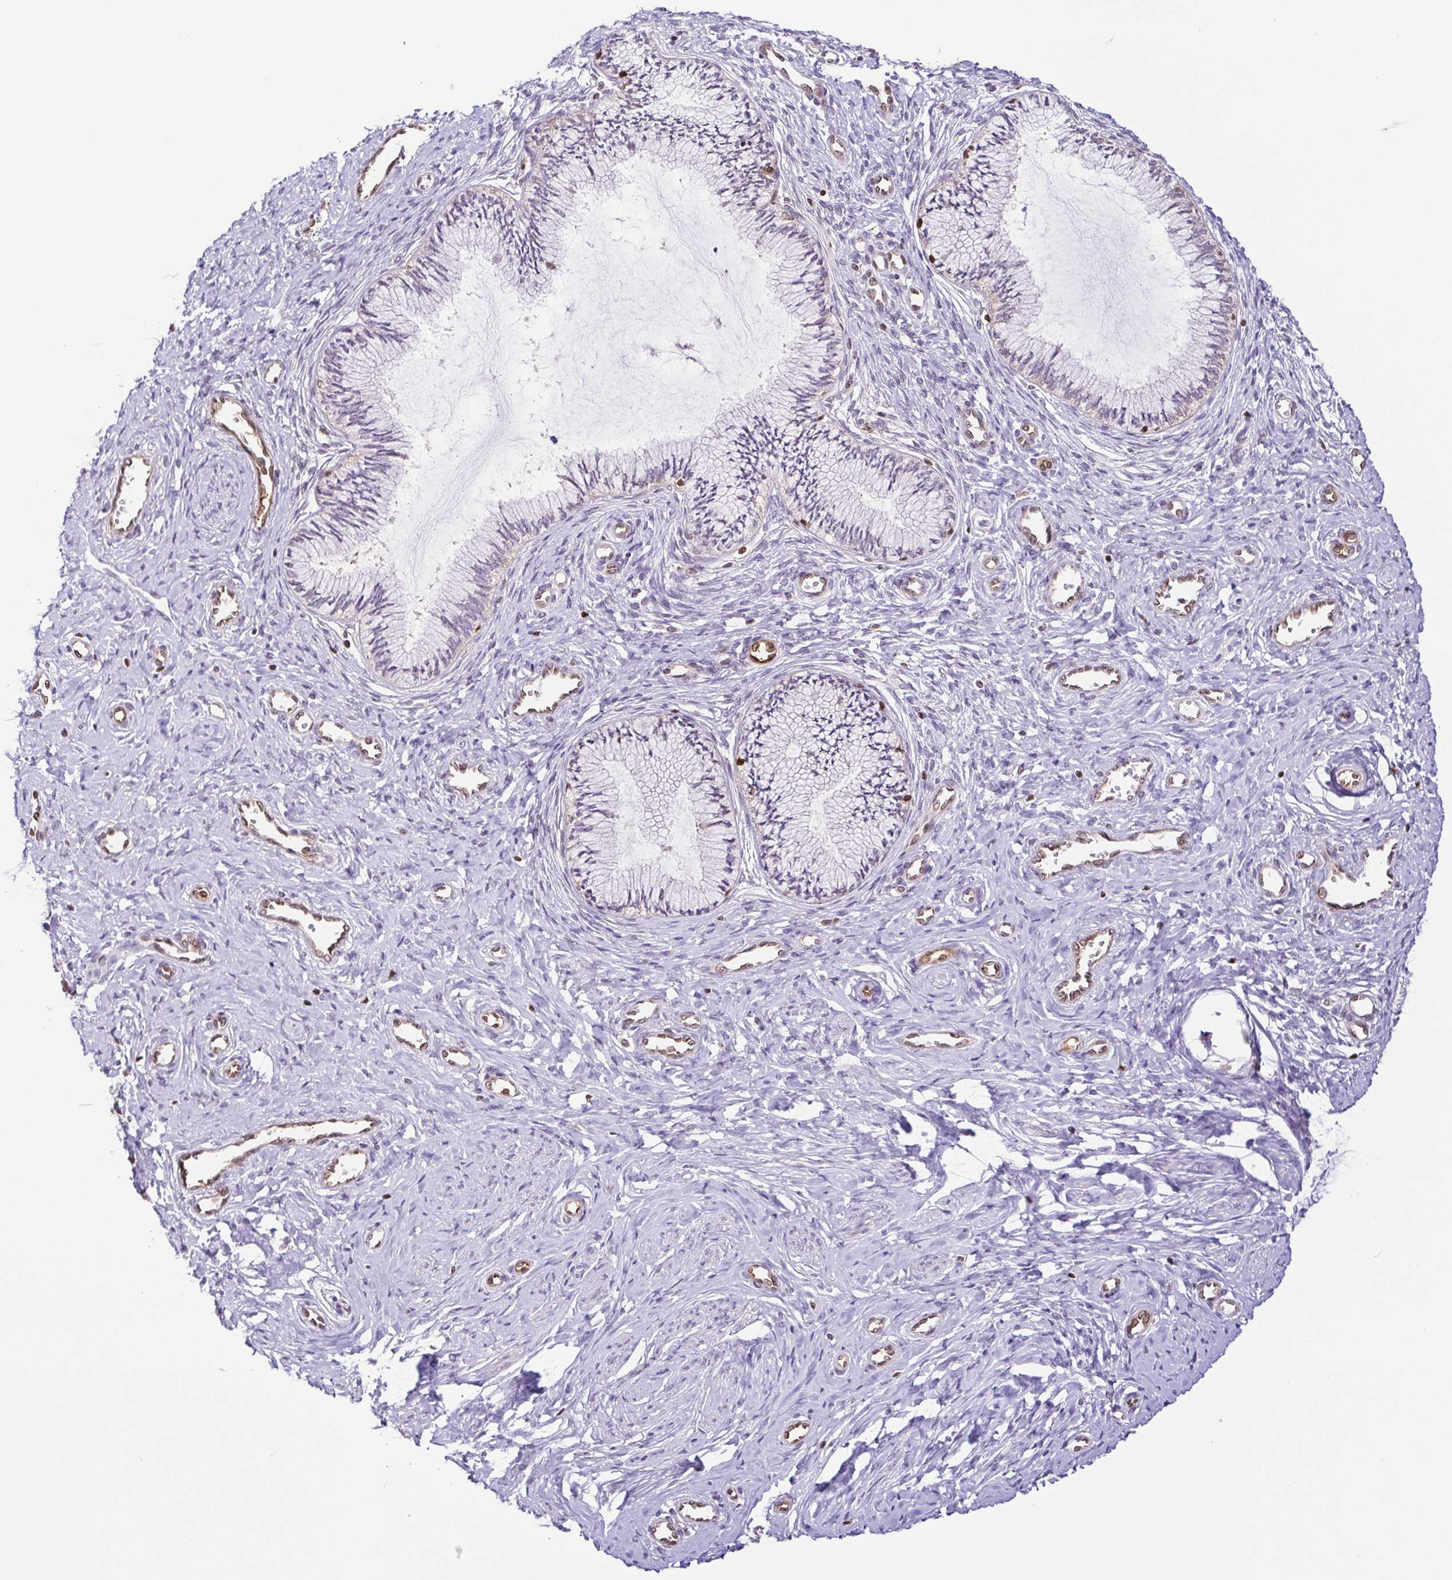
{"staining": {"intensity": "negative", "quantity": "none", "location": "none"}, "tissue": "cervix", "cell_type": "Glandular cells", "image_type": "normal", "snomed": [{"axis": "morphology", "description": "Normal tissue, NOS"}, {"axis": "topography", "description": "Cervix"}], "caption": "The micrograph shows no significant expression in glandular cells of cervix.", "gene": "PSMB9", "patient": {"sex": "female", "age": 24}}